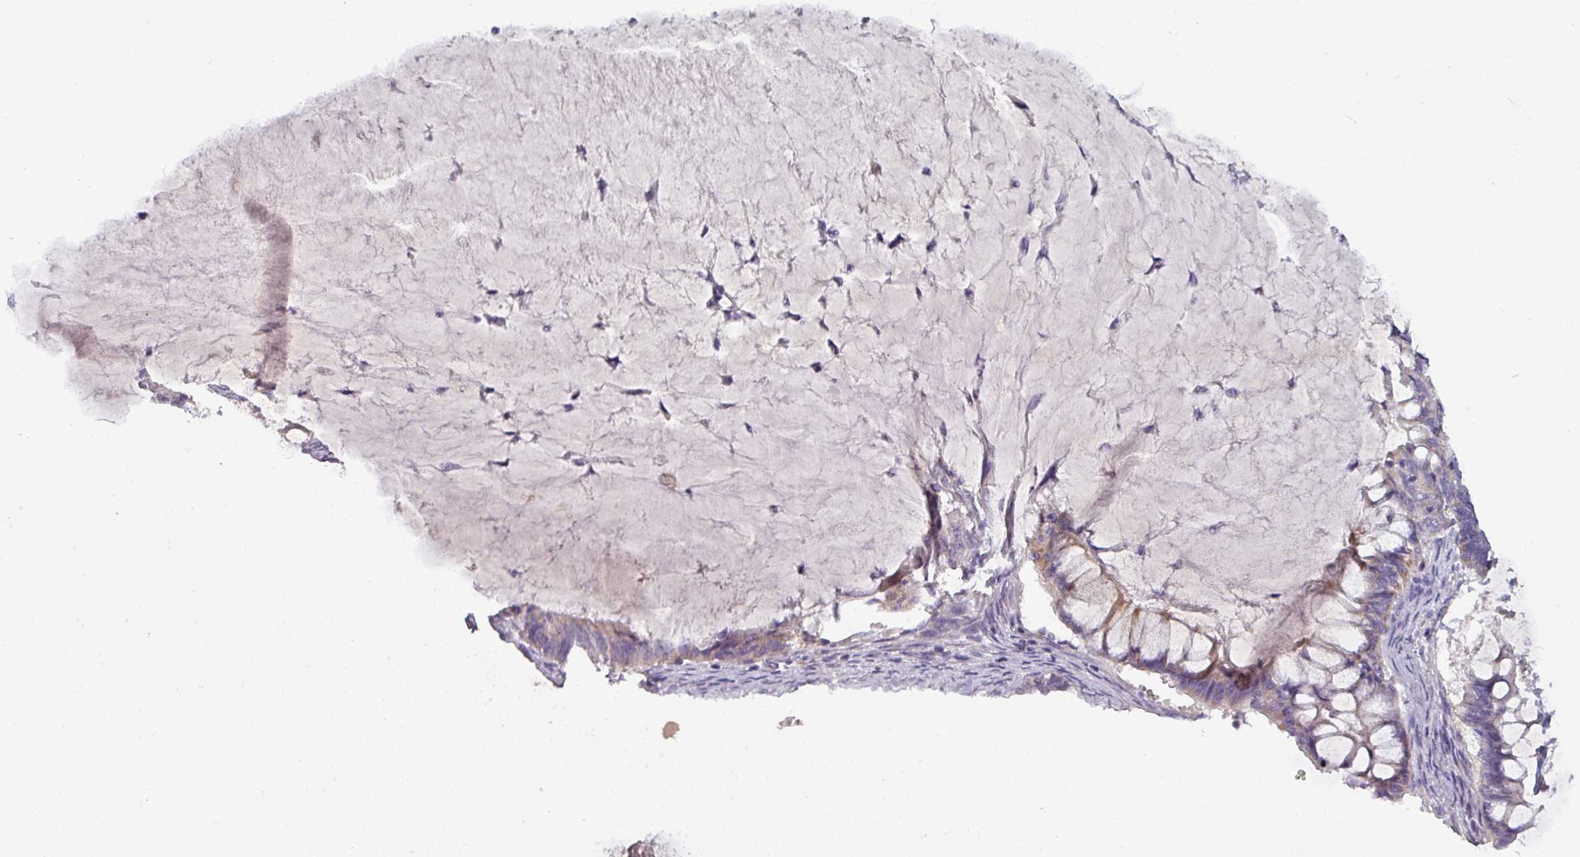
{"staining": {"intensity": "moderate", "quantity": "<25%", "location": "cytoplasmic/membranous"}, "tissue": "ovarian cancer", "cell_type": "Tumor cells", "image_type": "cancer", "snomed": [{"axis": "morphology", "description": "Cystadenocarcinoma, mucinous, NOS"}, {"axis": "topography", "description": "Ovary"}], "caption": "A low amount of moderate cytoplasmic/membranous positivity is present in approximately <25% of tumor cells in mucinous cystadenocarcinoma (ovarian) tissue.", "gene": "PNMA6A", "patient": {"sex": "female", "age": 61}}